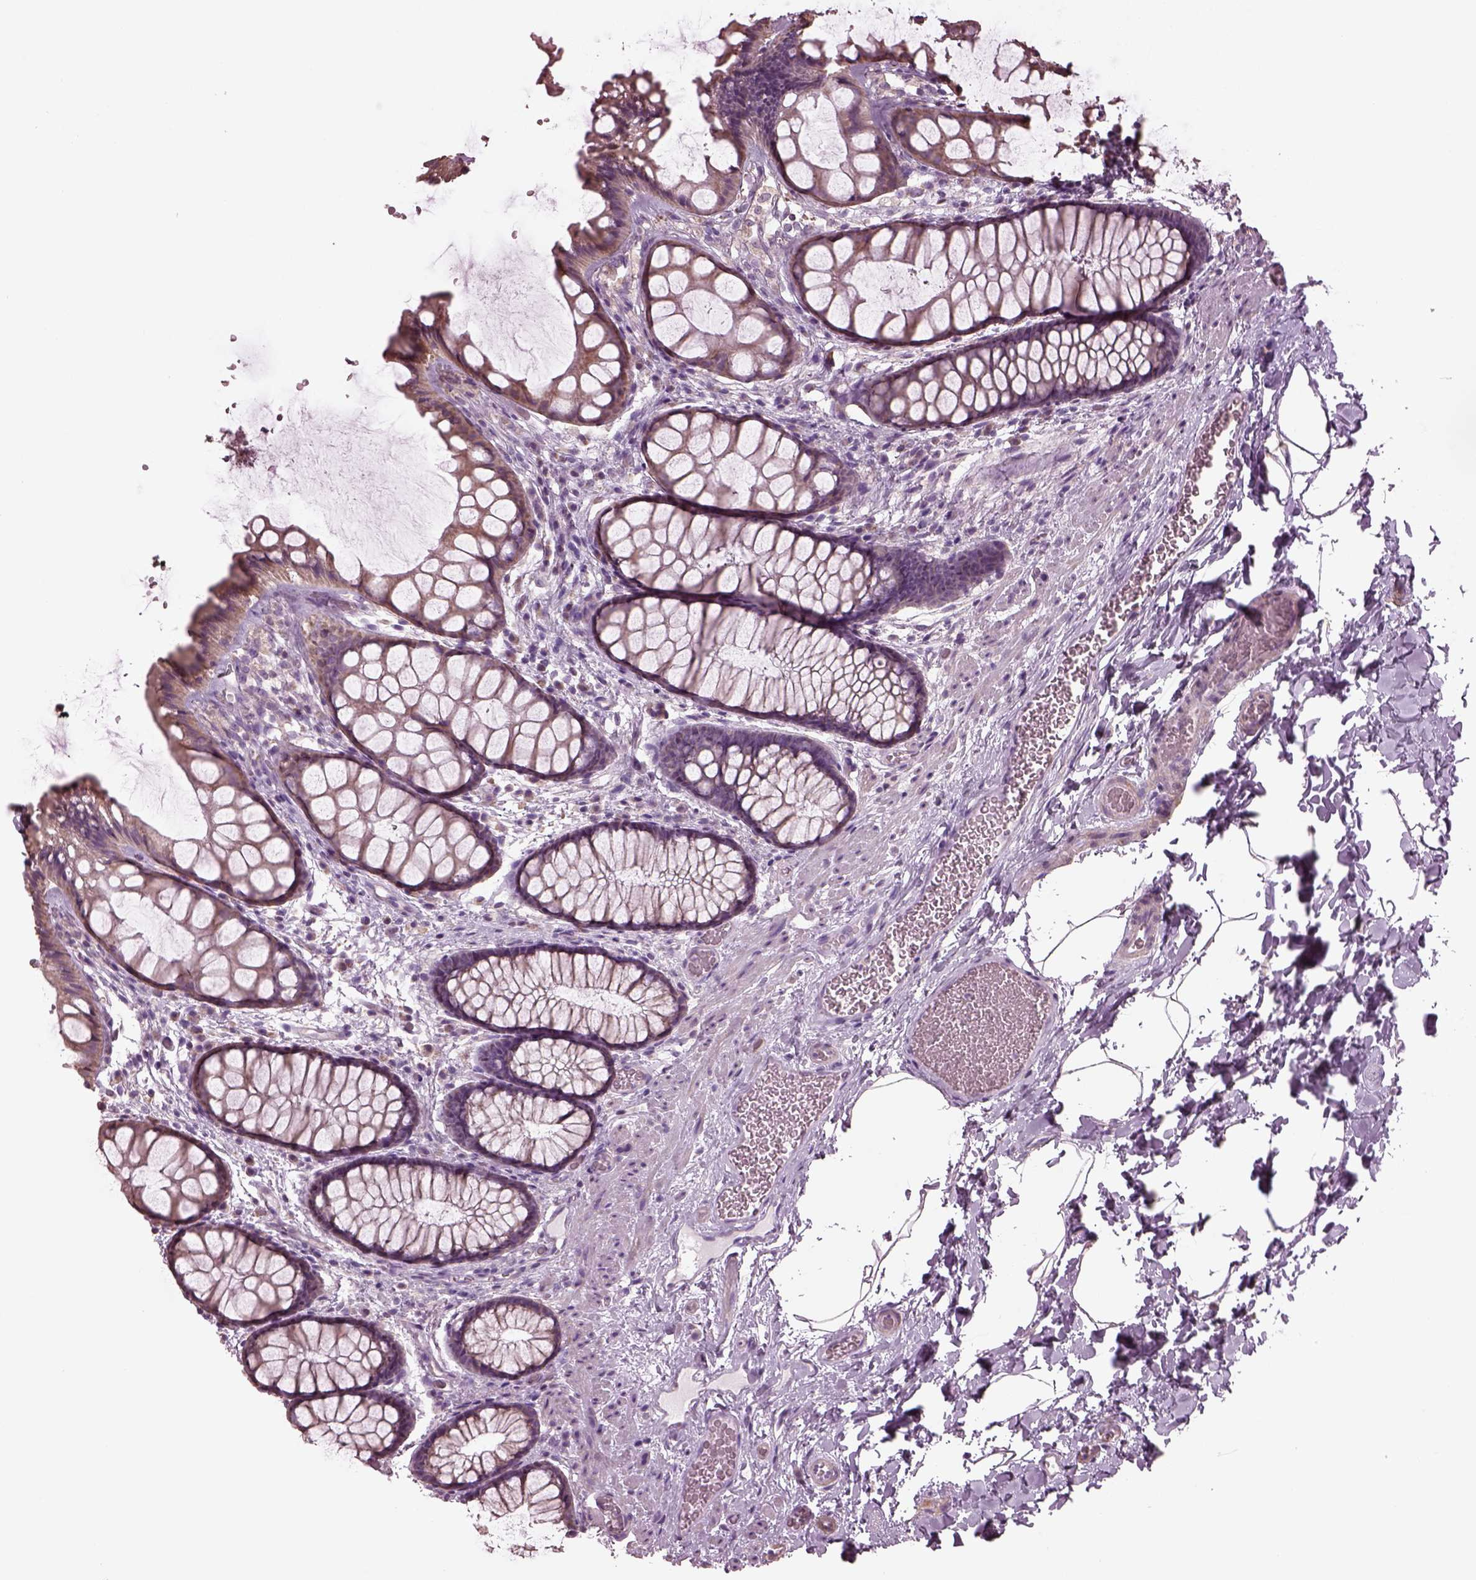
{"staining": {"intensity": "weak", "quantity": ">75%", "location": "cytoplasmic/membranous"}, "tissue": "rectum", "cell_type": "Glandular cells", "image_type": "normal", "snomed": [{"axis": "morphology", "description": "Normal tissue, NOS"}, {"axis": "topography", "description": "Rectum"}], "caption": "Normal rectum reveals weak cytoplasmic/membranous positivity in approximately >75% of glandular cells, visualized by immunohistochemistry.", "gene": "SPATA7", "patient": {"sex": "female", "age": 62}}